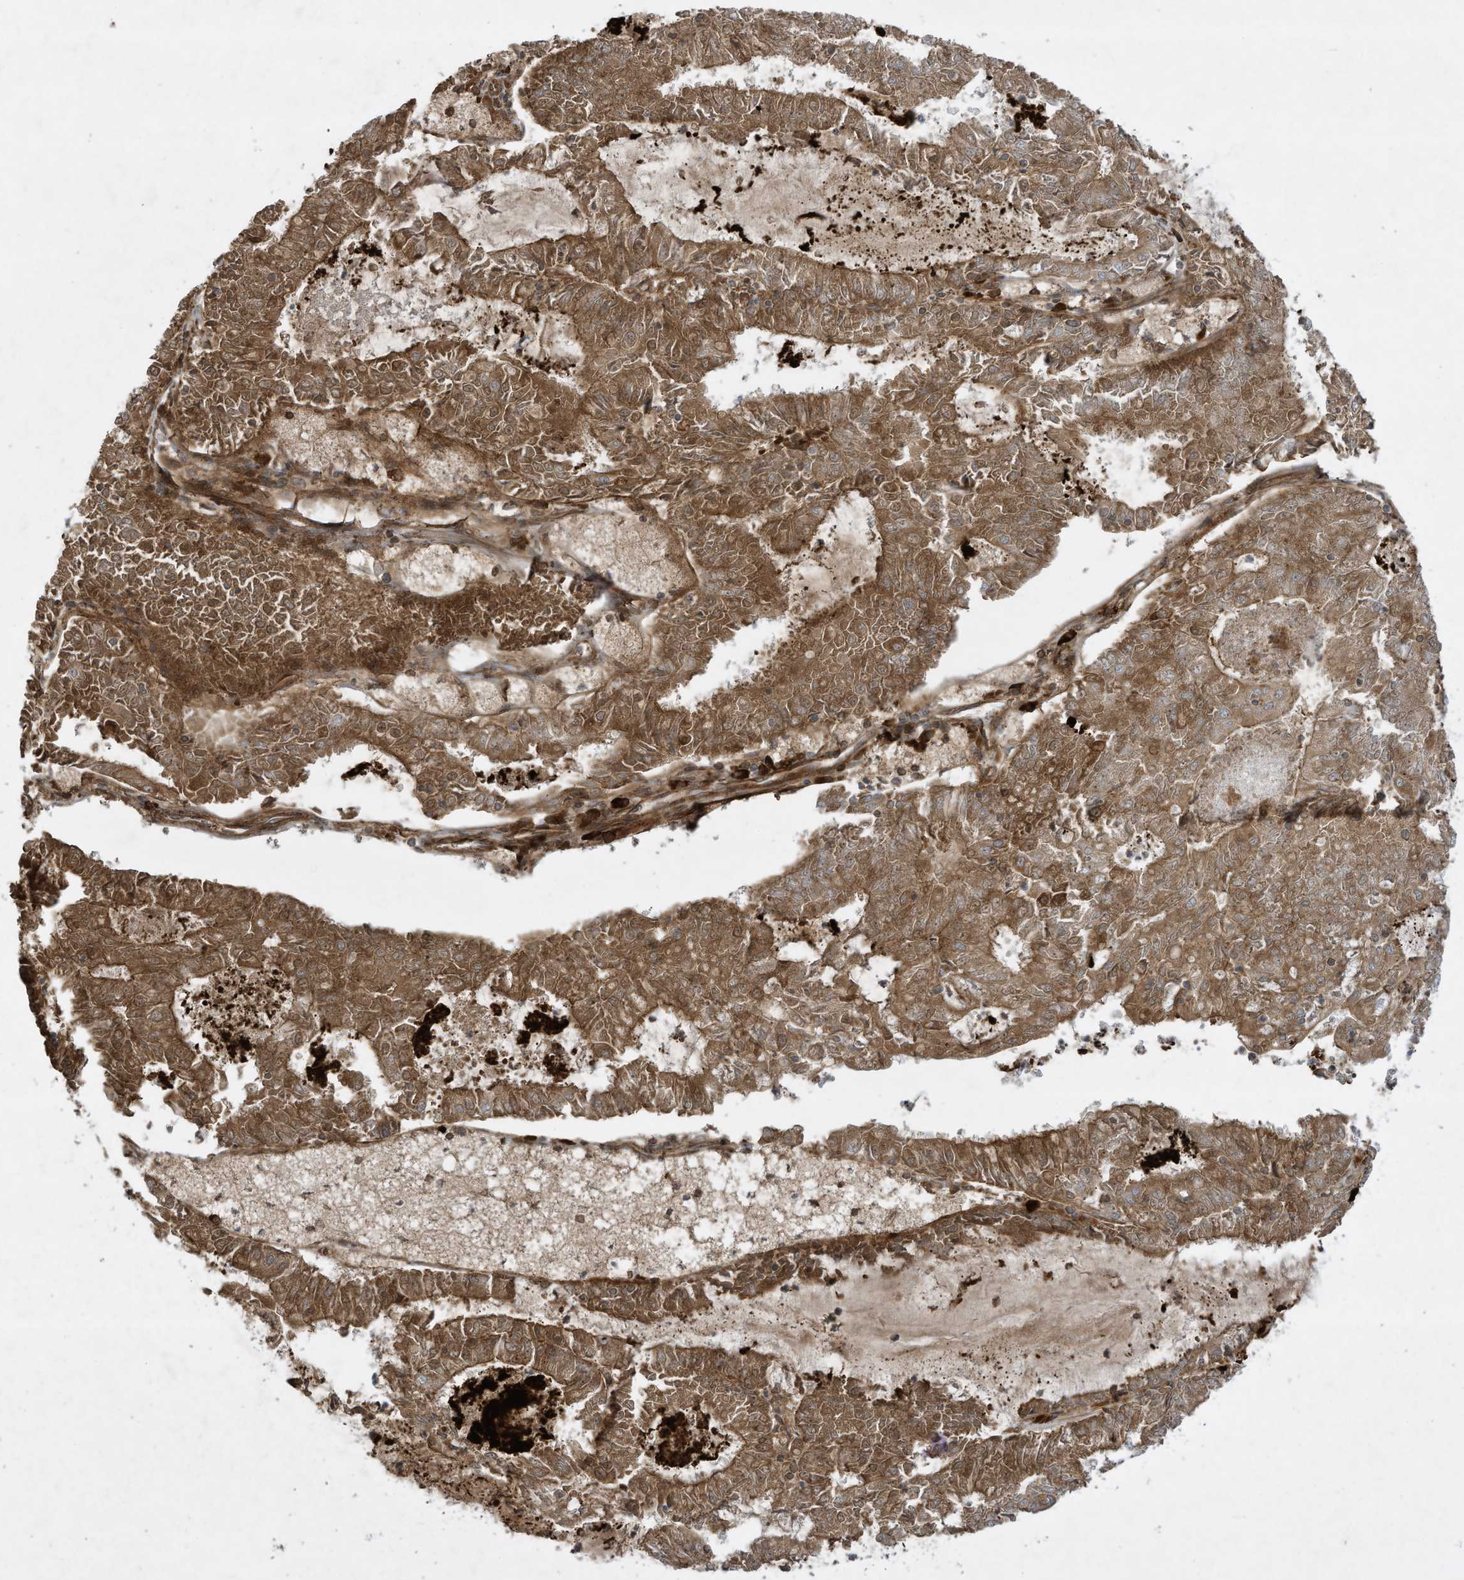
{"staining": {"intensity": "moderate", "quantity": ">75%", "location": "cytoplasmic/membranous"}, "tissue": "endometrial cancer", "cell_type": "Tumor cells", "image_type": "cancer", "snomed": [{"axis": "morphology", "description": "Adenocarcinoma, NOS"}, {"axis": "topography", "description": "Endometrium"}], "caption": "Immunohistochemical staining of human endometrial cancer reveals medium levels of moderate cytoplasmic/membranous protein positivity in about >75% of tumor cells. (DAB (3,3'-diaminobenzidine) IHC with brightfield microscopy, high magnification).", "gene": "DDIT4", "patient": {"sex": "female", "age": 57}}